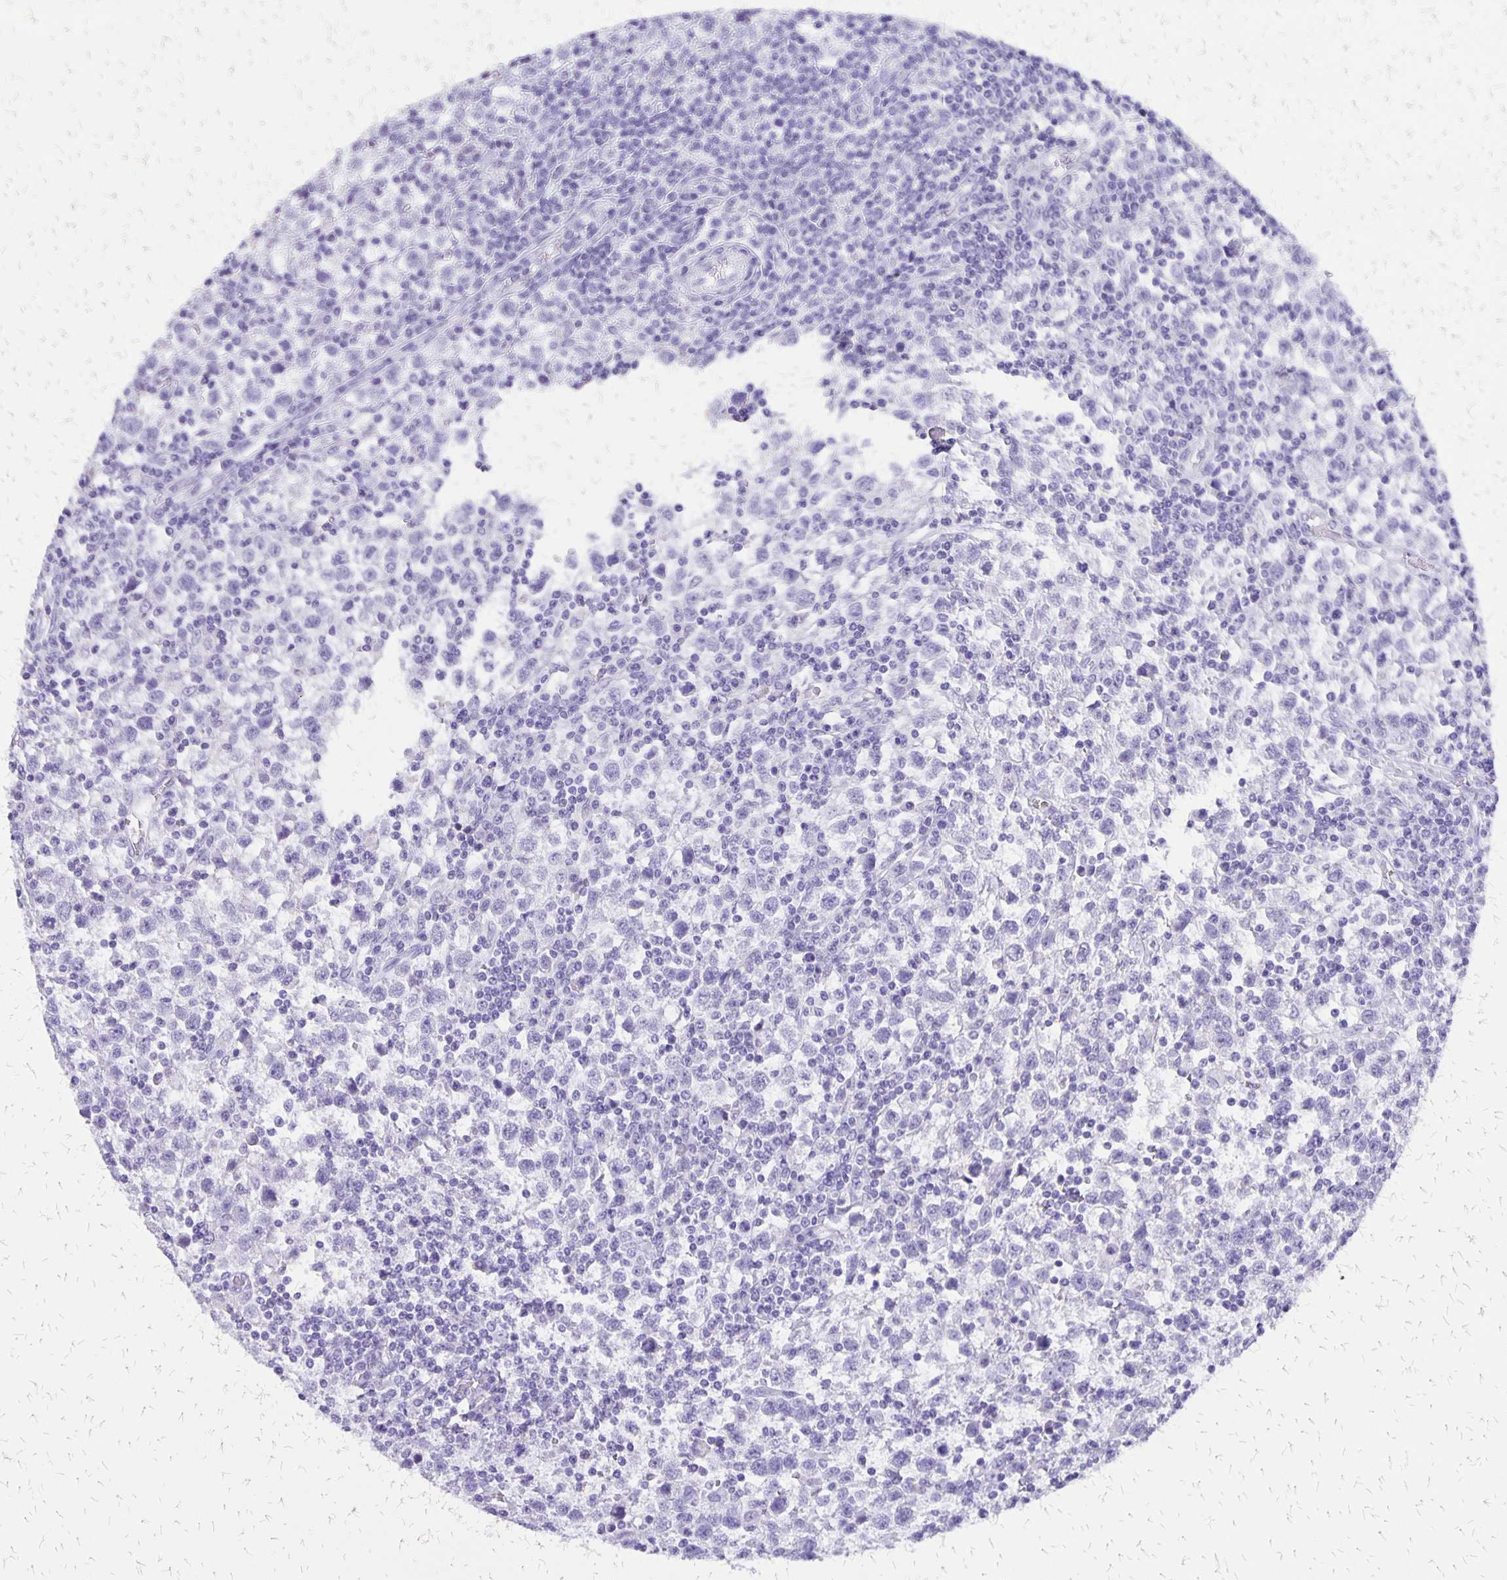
{"staining": {"intensity": "negative", "quantity": "none", "location": "none"}, "tissue": "testis cancer", "cell_type": "Tumor cells", "image_type": "cancer", "snomed": [{"axis": "morphology", "description": "Seminoma, NOS"}, {"axis": "topography", "description": "Testis"}], "caption": "A photomicrograph of testis cancer (seminoma) stained for a protein exhibits no brown staining in tumor cells.", "gene": "SLC13A2", "patient": {"sex": "male", "age": 34}}